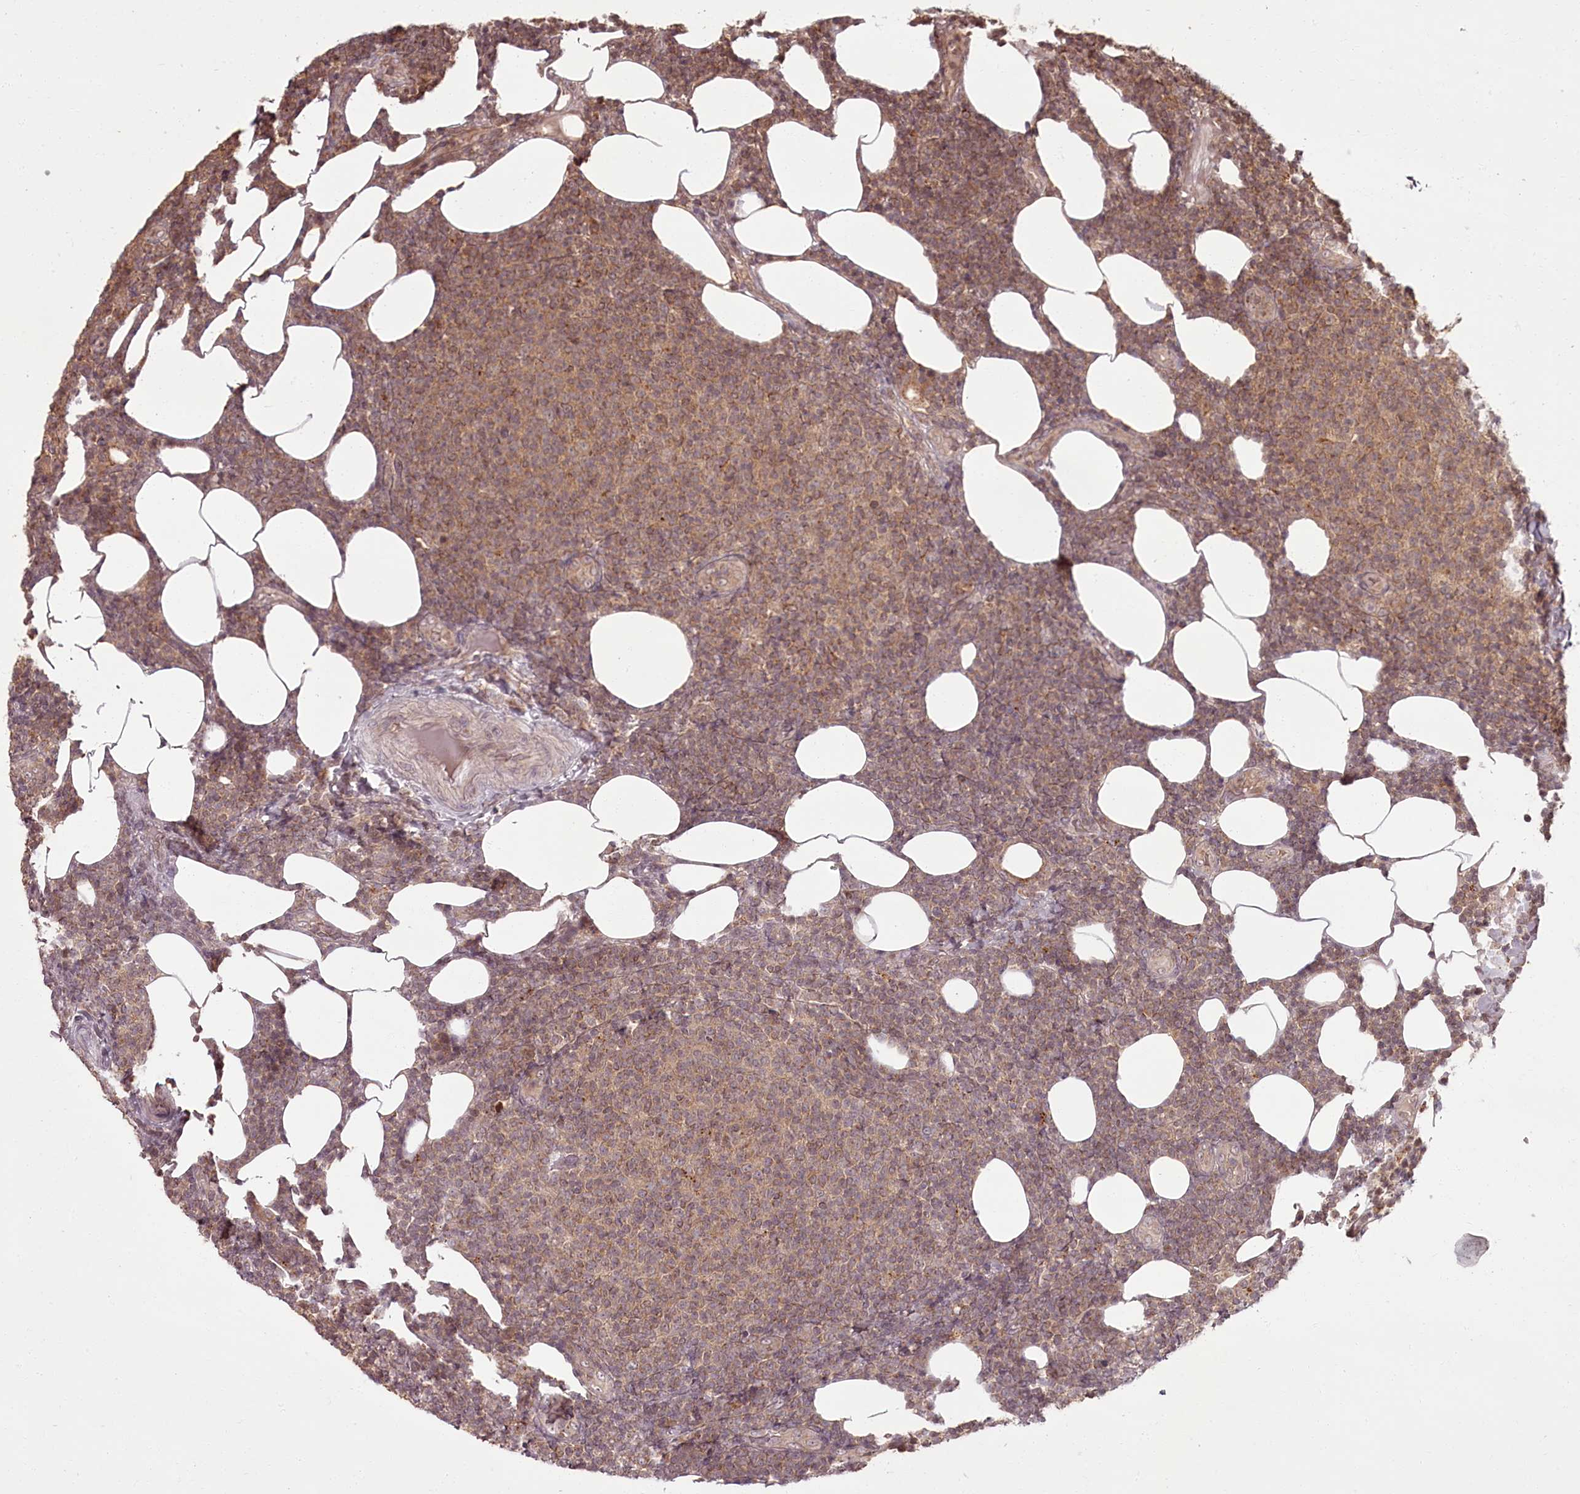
{"staining": {"intensity": "moderate", "quantity": "25%-75%", "location": "cytoplasmic/membranous"}, "tissue": "lymphoma", "cell_type": "Tumor cells", "image_type": "cancer", "snomed": [{"axis": "morphology", "description": "Malignant lymphoma, non-Hodgkin's type, Low grade"}, {"axis": "topography", "description": "Lymph node"}], "caption": "A micrograph of human lymphoma stained for a protein shows moderate cytoplasmic/membranous brown staining in tumor cells. (DAB = brown stain, brightfield microscopy at high magnification).", "gene": "PCBP2", "patient": {"sex": "male", "age": 66}}